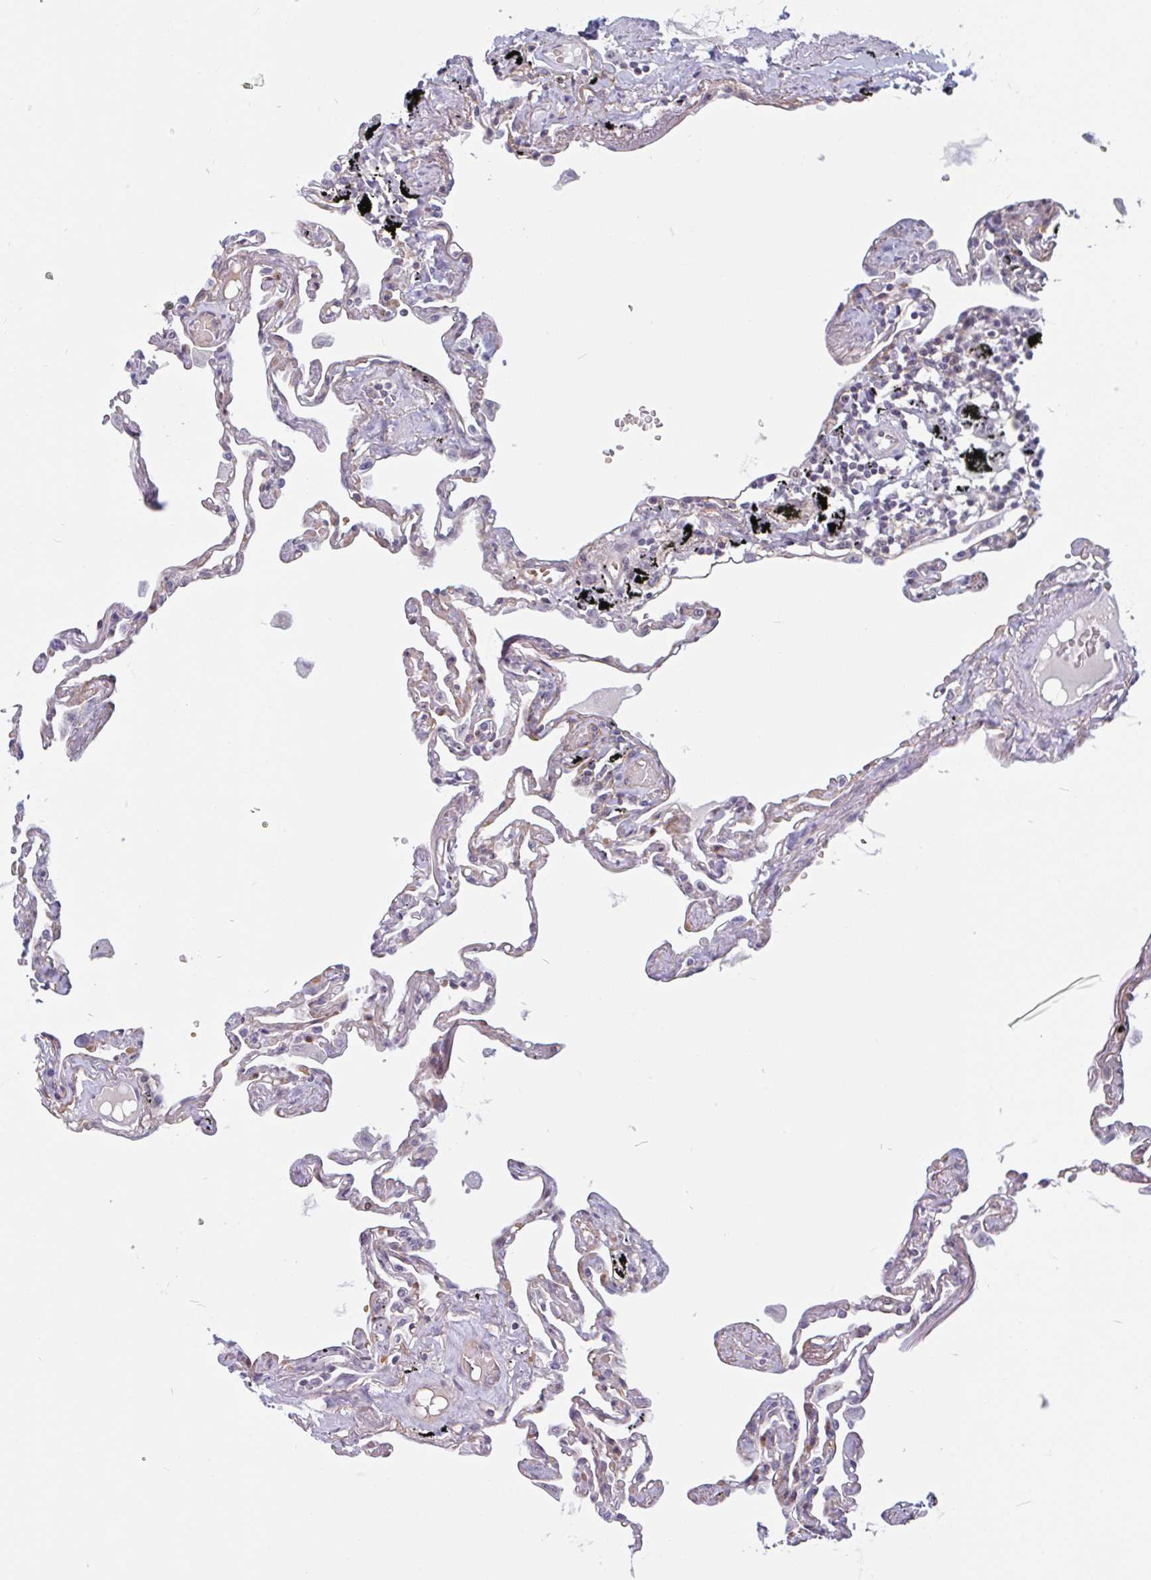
{"staining": {"intensity": "weak", "quantity": "<25%", "location": "cytoplasmic/membranous"}, "tissue": "lung", "cell_type": "Alveolar cells", "image_type": "normal", "snomed": [{"axis": "morphology", "description": "Normal tissue, NOS"}, {"axis": "topography", "description": "Lung"}], "caption": "IHC micrograph of benign human lung stained for a protein (brown), which exhibits no positivity in alveolar cells.", "gene": "TMEM119", "patient": {"sex": "female", "age": 67}}